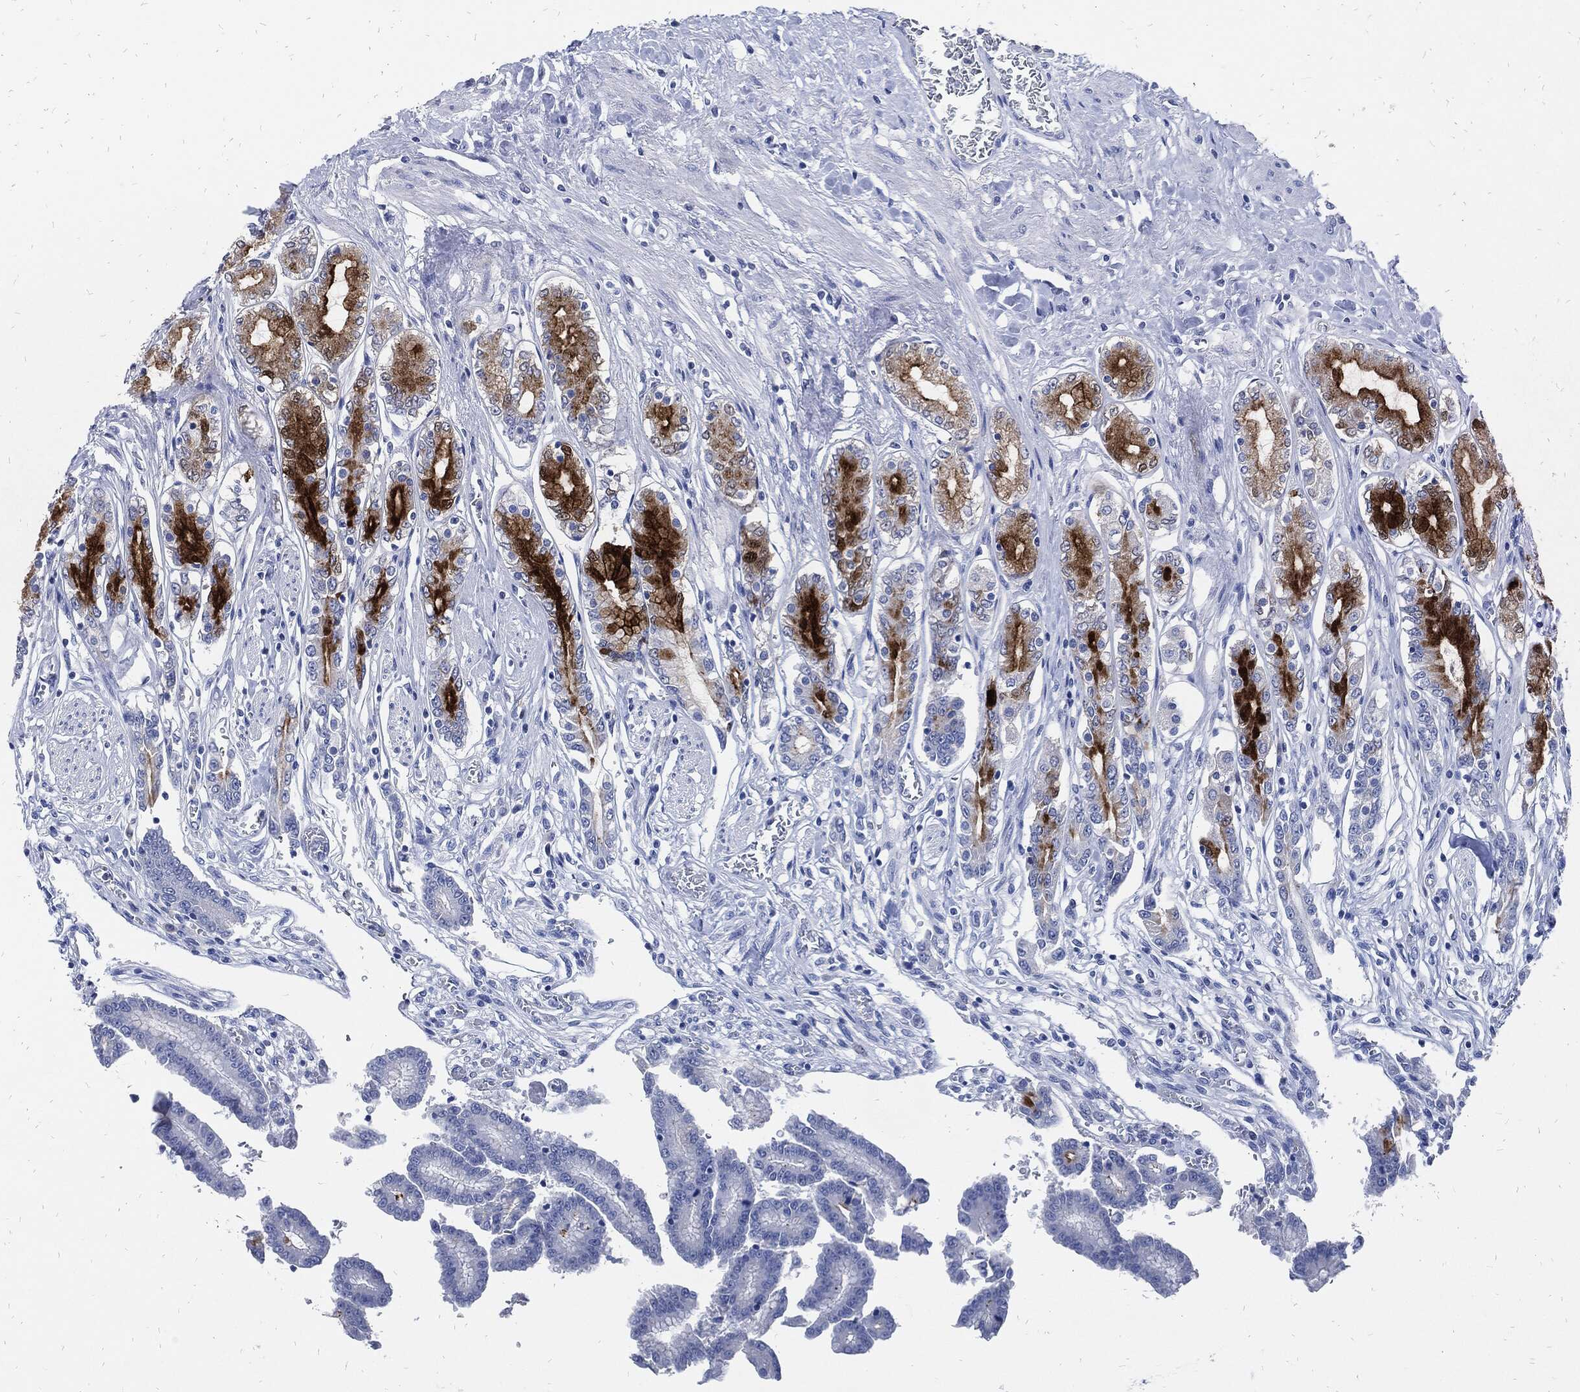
{"staining": {"intensity": "strong", "quantity": "<25%", "location": "cytoplasmic/membranous"}, "tissue": "stomach", "cell_type": "Glandular cells", "image_type": "normal", "snomed": [{"axis": "morphology", "description": "Normal tissue, NOS"}, {"axis": "morphology", "description": "Adenocarcinoma, NOS"}, {"axis": "morphology", "description": "Adenocarcinoma, High grade"}, {"axis": "topography", "description": "Stomach, upper"}, {"axis": "topography", "description": "Stomach"}], "caption": "DAB (3,3'-diaminobenzidine) immunohistochemical staining of normal stomach reveals strong cytoplasmic/membranous protein expression in about <25% of glandular cells.", "gene": "FABP4", "patient": {"sex": "female", "age": 65}}